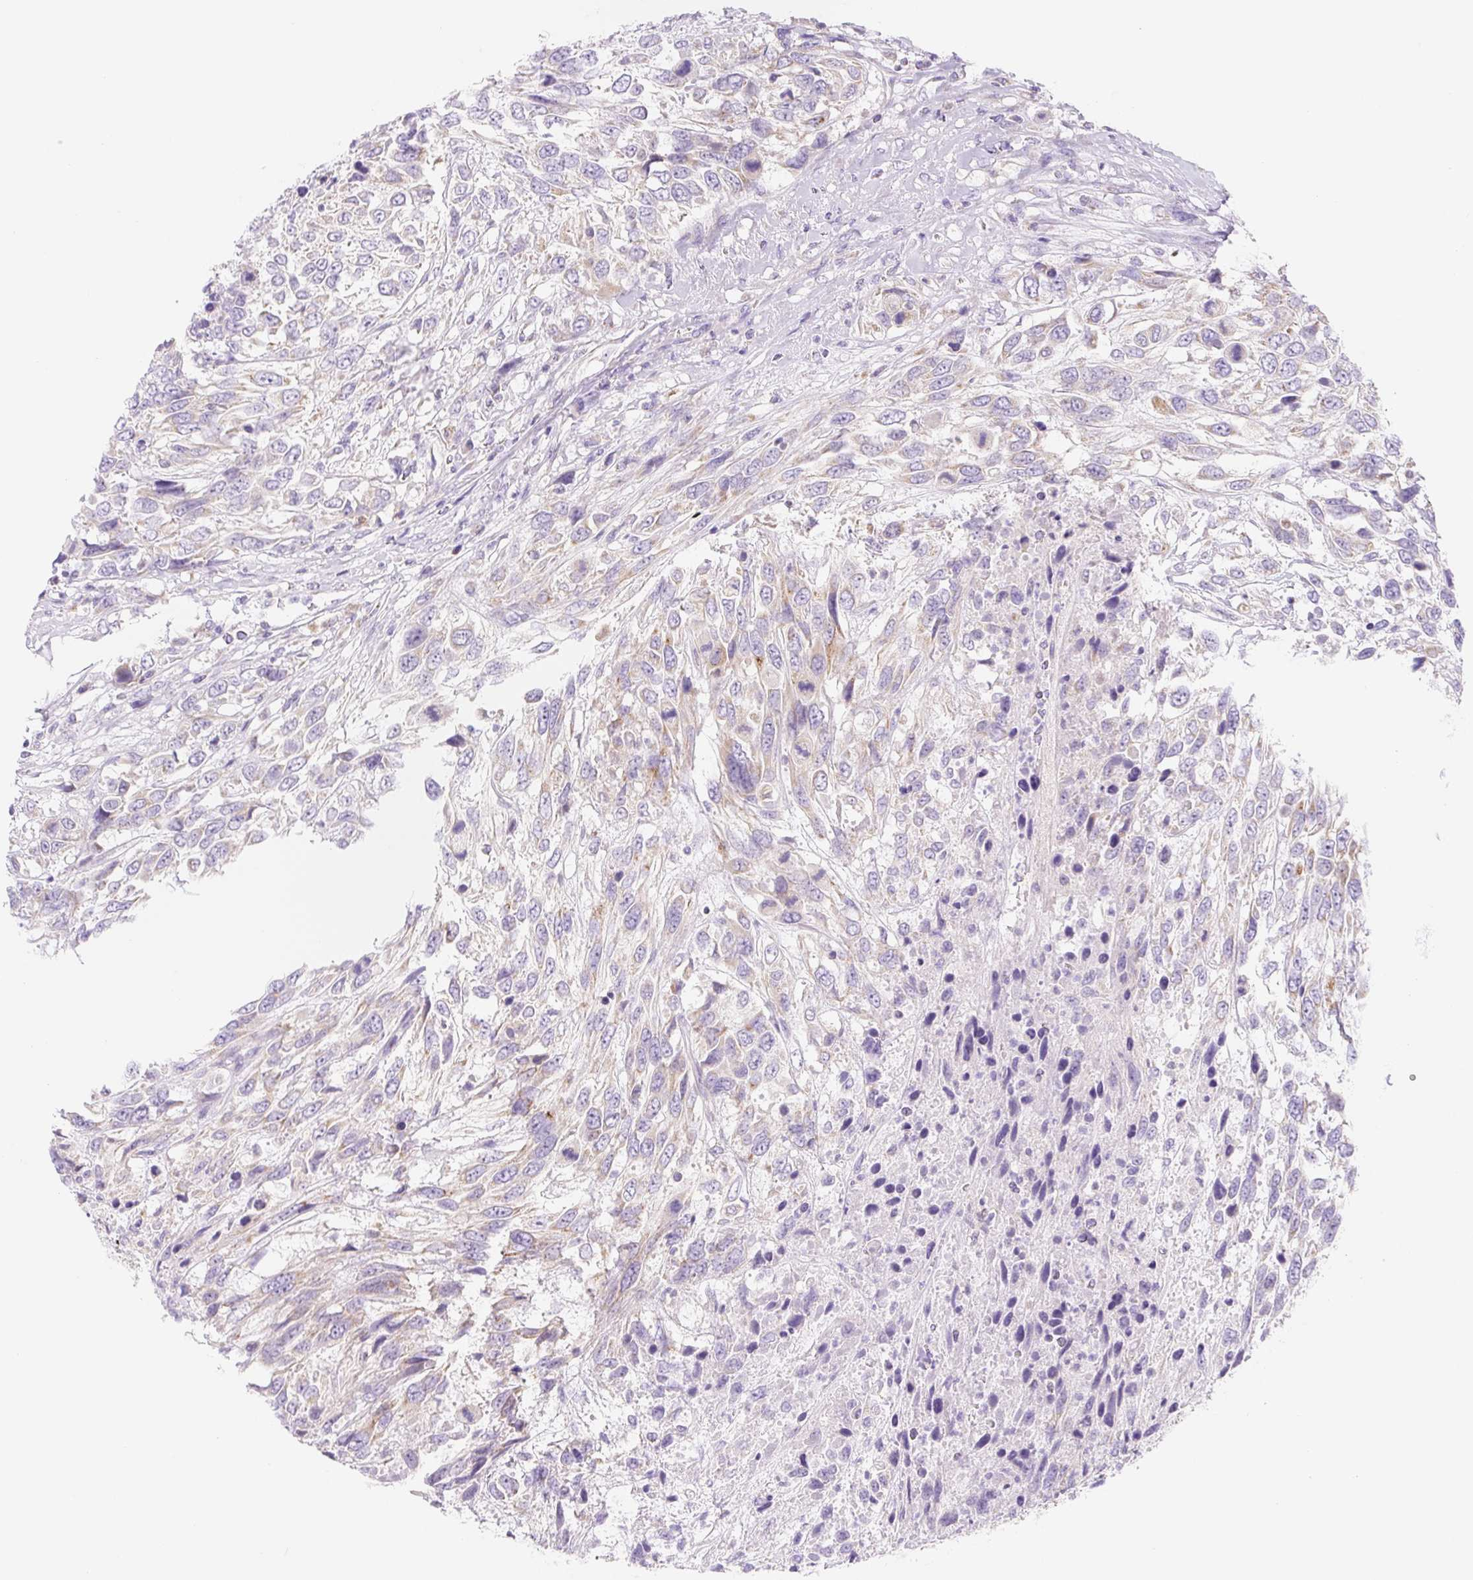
{"staining": {"intensity": "weak", "quantity": "<25%", "location": "cytoplasmic/membranous"}, "tissue": "urothelial cancer", "cell_type": "Tumor cells", "image_type": "cancer", "snomed": [{"axis": "morphology", "description": "Urothelial carcinoma, High grade"}, {"axis": "topography", "description": "Urinary bladder"}], "caption": "This histopathology image is of urothelial carcinoma (high-grade) stained with immunohistochemistry (IHC) to label a protein in brown with the nuclei are counter-stained blue. There is no expression in tumor cells. (DAB immunohistochemistry, high magnification).", "gene": "FOCAD", "patient": {"sex": "female", "age": 70}}